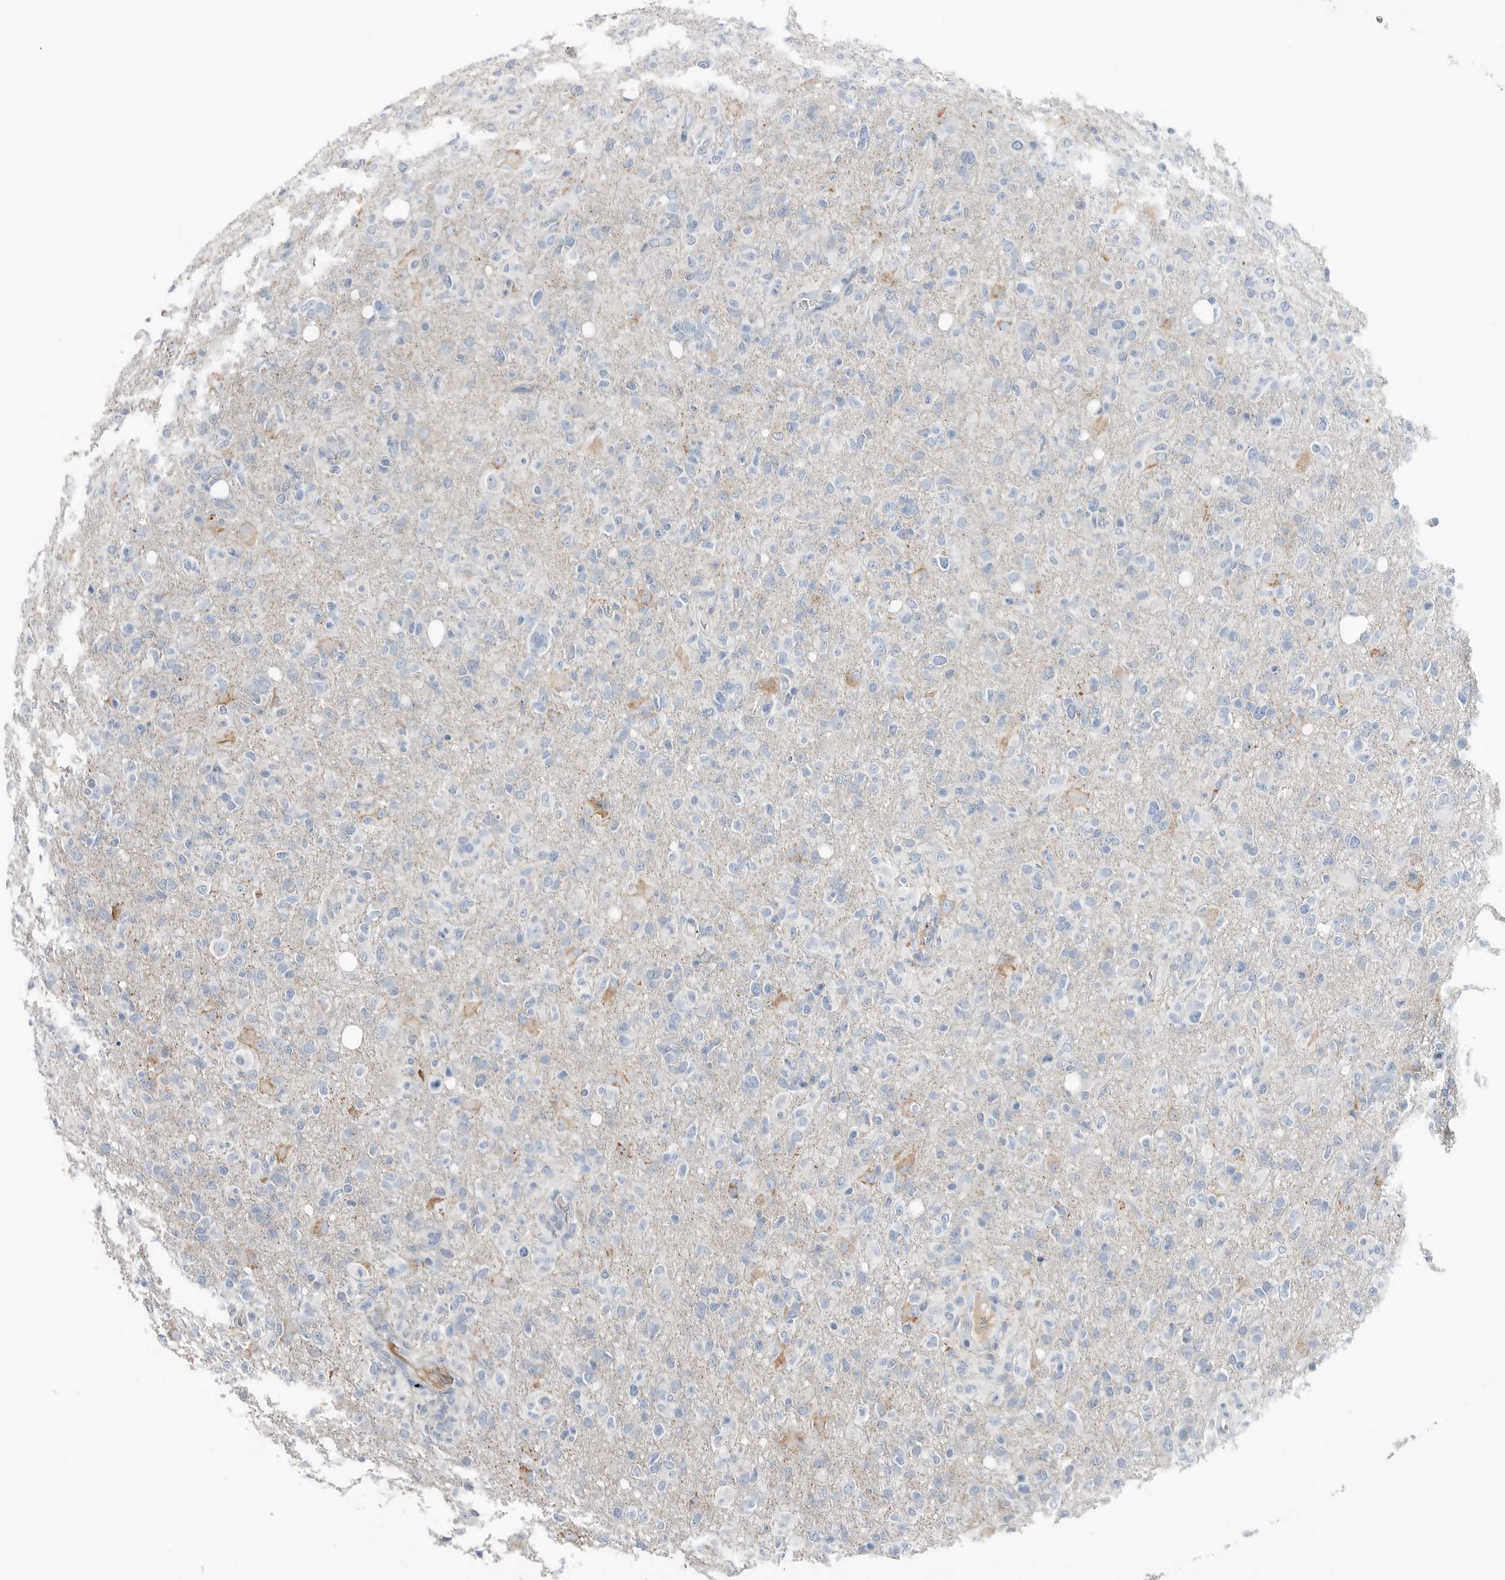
{"staining": {"intensity": "negative", "quantity": "none", "location": "none"}, "tissue": "glioma", "cell_type": "Tumor cells", "image_type": "cancer", "snomed": [{"axis": "morphology", "description": "Glioma, malignant, High grade"}, {"axis": "topography", "description": "Brain"}], "caption": "Tumor cells are negative for protein expression in human malignant high-grade glioma.", "gene": "SERPINB7", "patient": {"sex": "female", "age": 57}}